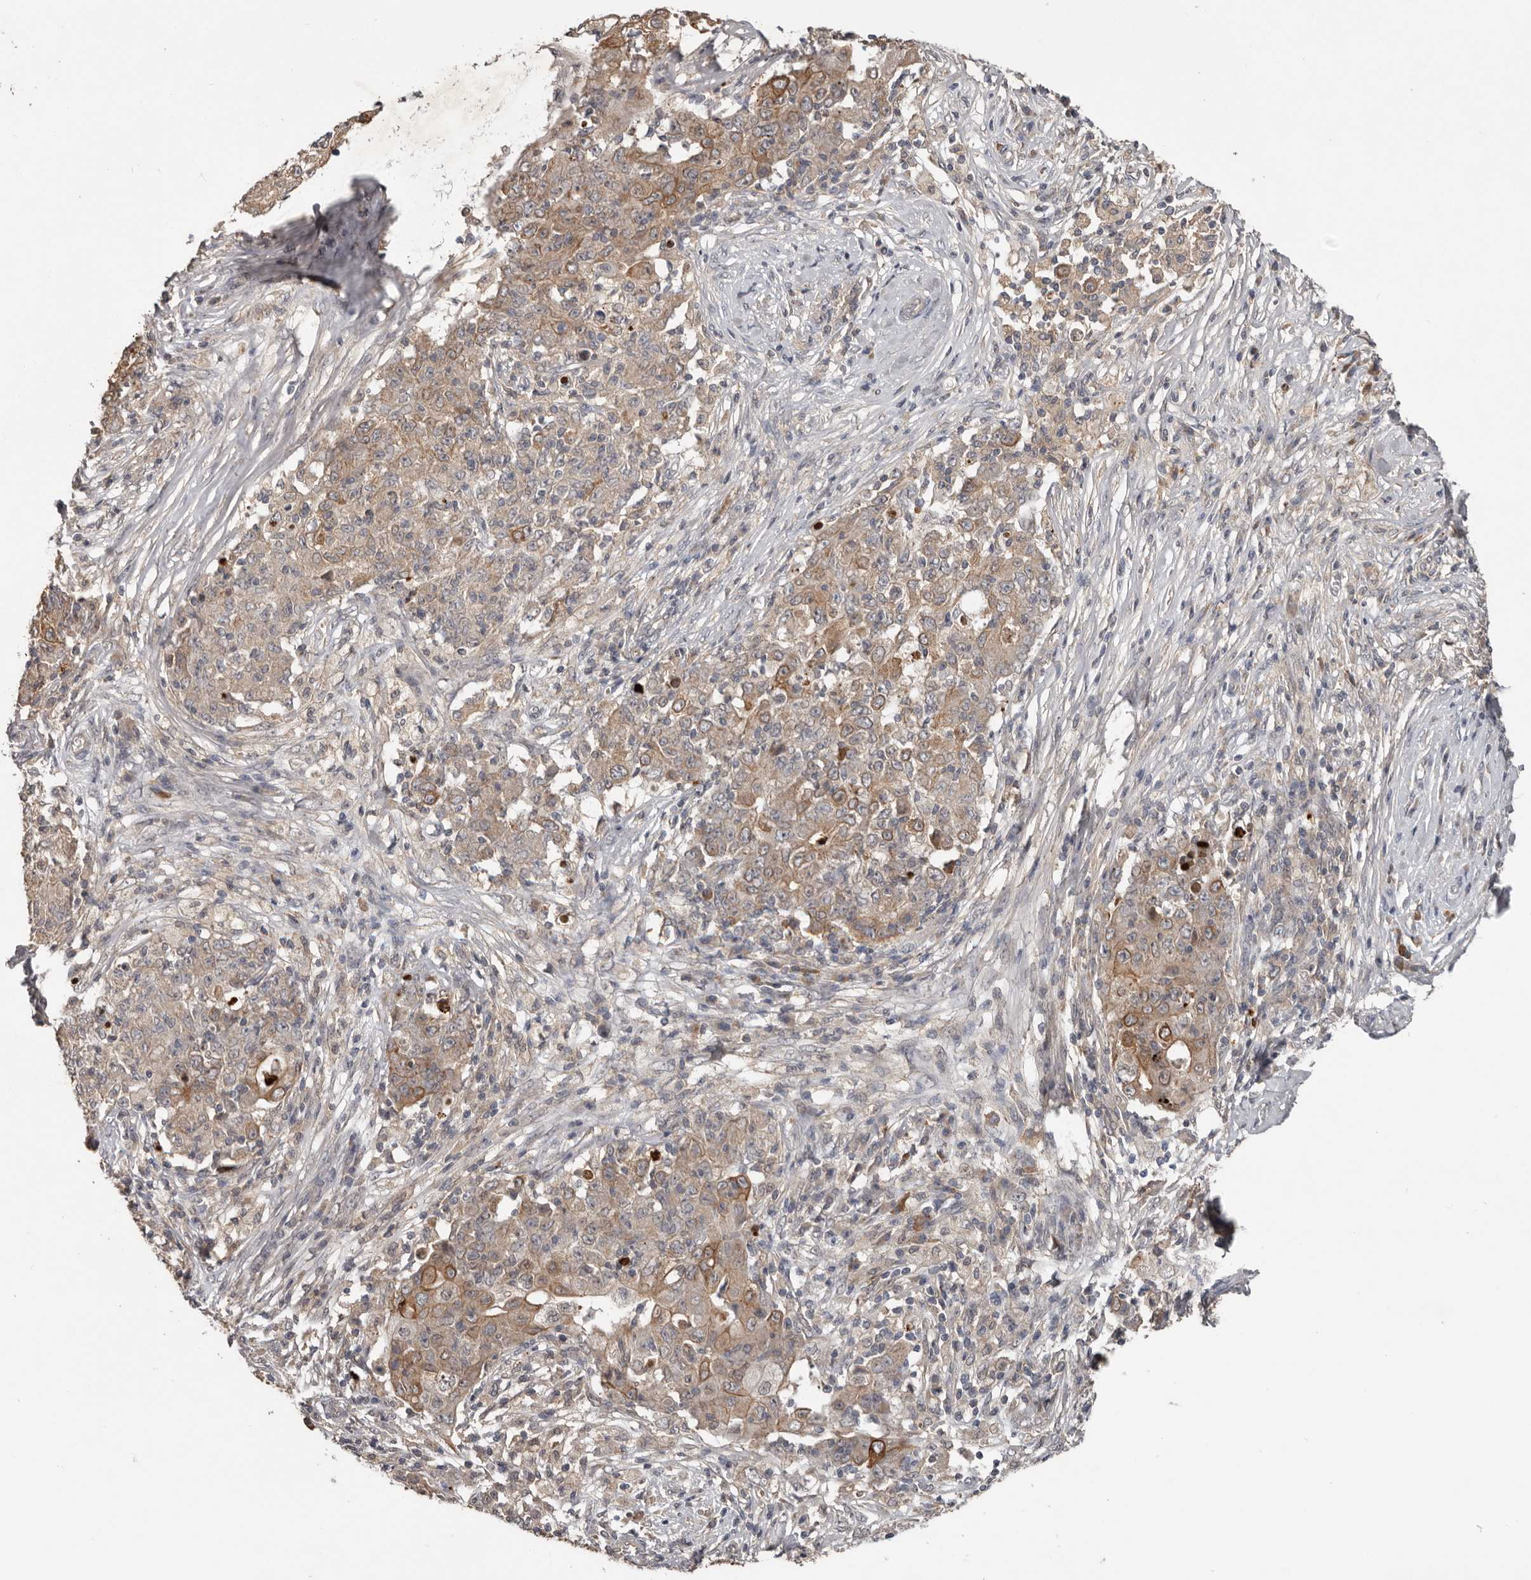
{"staining": {"intensity": "weak", "quantity": "25%-75%", "location": "cytoplasmic/membranous"}, "tissue": "ovarian cancer", "cell_type": "Tumor cells", "image_type": "cancer", "snomed": [{"axis": "morphology", "description": "Carcinoma, endometroid"}, {"axis": "topography", "description": "Ovary"}], "caption": "A histopathology image of human endometroid carcinoma (ovarian) stained for a protein reveals weak cytoplasmic/membranous brown staining in tumor cells.", "gene": "NMUR1", "patient": {"sex": "female", "age": 42}}